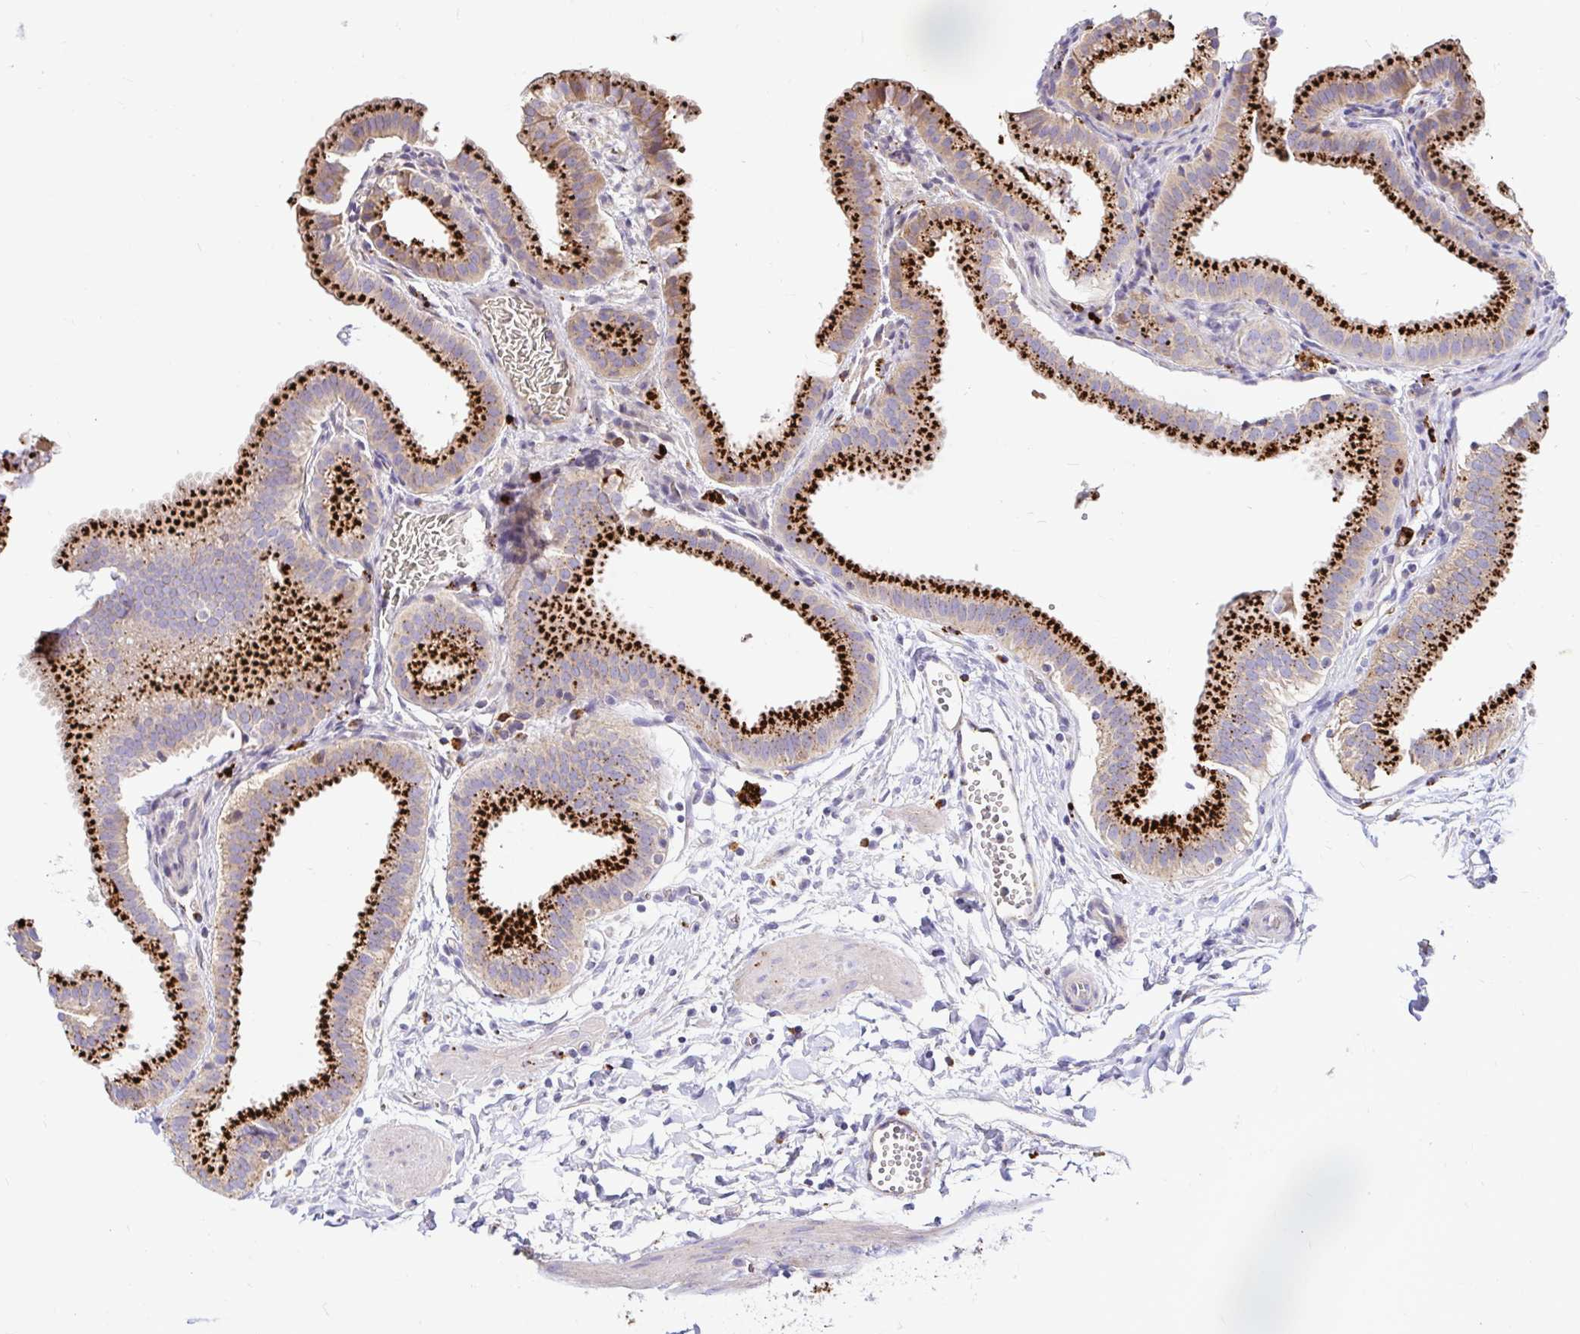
{"staining": {"intensity": "strong", "quantity": ">75%", "location": "cytoplasmic/membranous"}, "tissue": "gallbladder", "cell_type": "Glandular cells", "image_type": "normal", "snomed": [{"axis": "morphology", "description": "Normal tissue, NOS"}, {"axis": "topography", "description": "Gallbladder"}], "caption": "This is an image of immunohistochemistry (IHC) staining of normal gallbladder, which shows strong positivity in the cytoplasmic/membranous of glandular cells.", "gene": "FUCA1", "patient": {"sex": "female", "age": 63}}